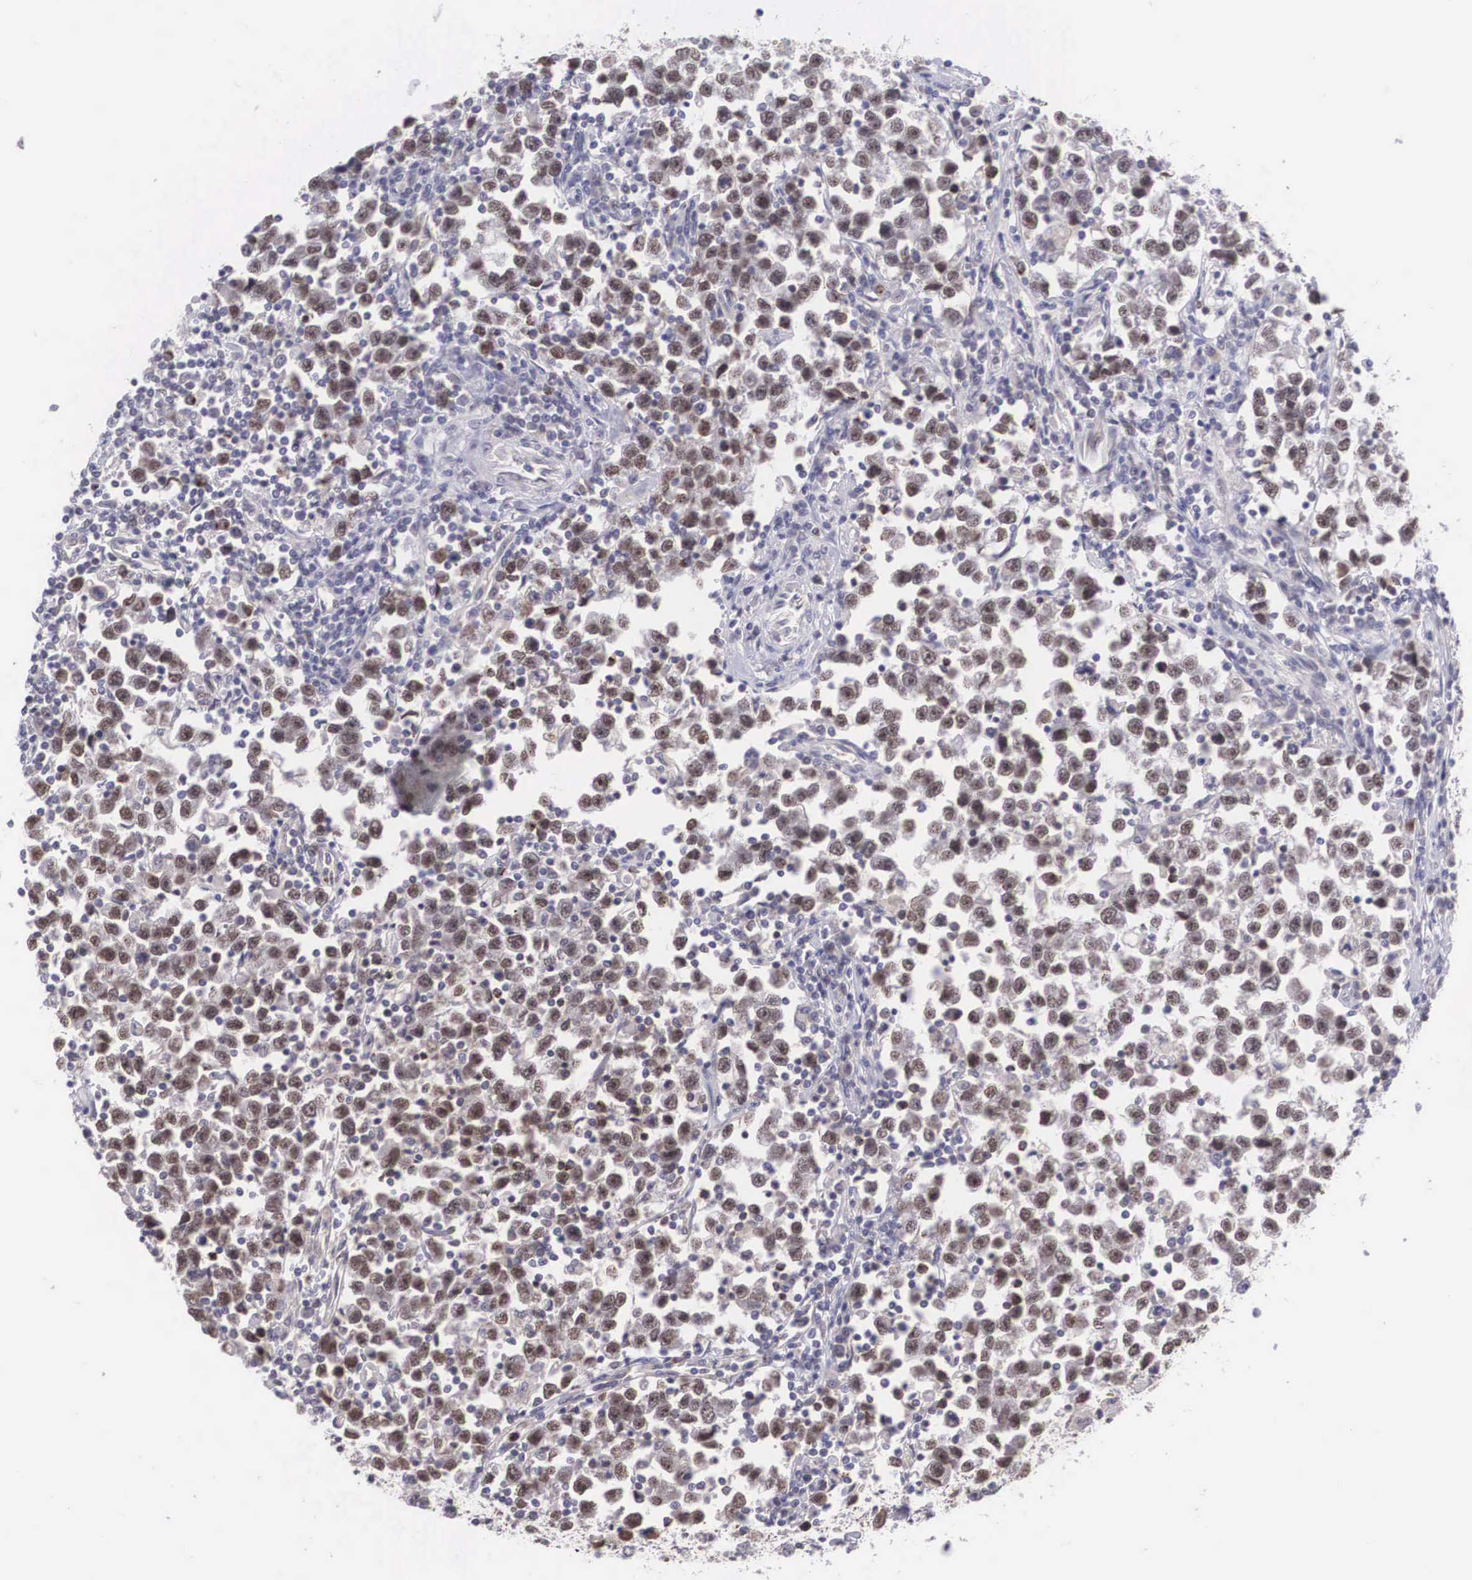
{"staining": {"intensity": "moderate", "quantity": ">75%", "location": "nuclear"}, "tissue": "testis cancer", "cell_type": "Tumor cells", "image_type": "cancer", "snomed": [{"axis": "morphology", "description": "Seminoma, NOS"}, {"axis": "topography", "description": "Testis"}], "caption": "Human testis cancer stained with a protein marker reveals moderate staining in tumor cells.", "gene": "NINL", "patient": {"sex": "male", "age": 43}}